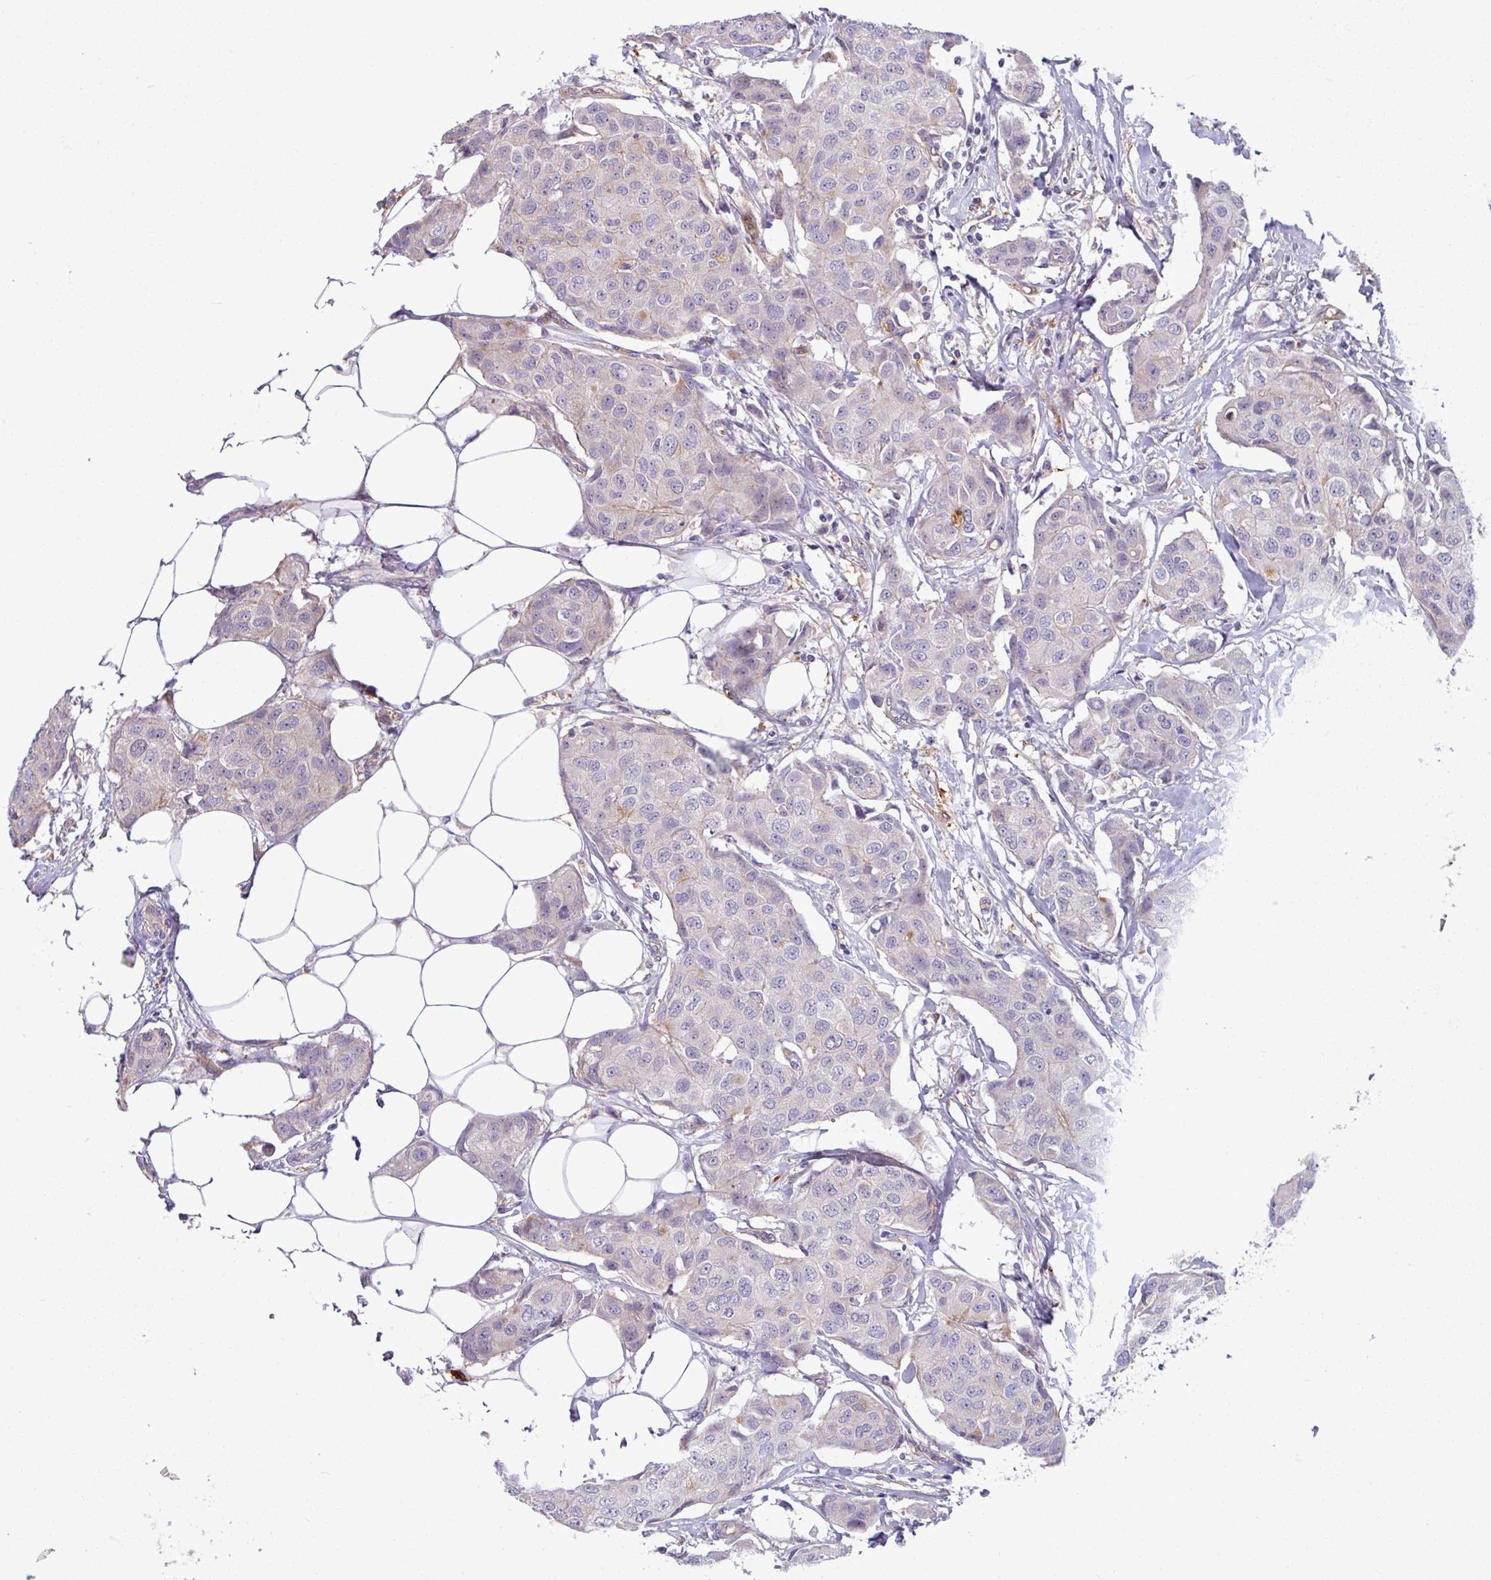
{"staining": {"intensity": "negative", "quantity": "none", "location": "none"}, "tissue": "breast cancer", "cell_type": "Tumor cells", "image_type": "cancer", "snomed": [{"axis": "morphology", "description": "Duct carcinoma"}, {"axis": "topography", "description": "Breast"}, {"axis": "topography", "description": "Lymph node"}], "caption": "Immunohistochemistry photomicrograph of human invasive ductal carcinoma (breast) stained for a protein (brown), which demonstrates no positivity in tumor cells.", "gene": "B4GALNT4", "patient": {"sex": "female", "age": 80}}